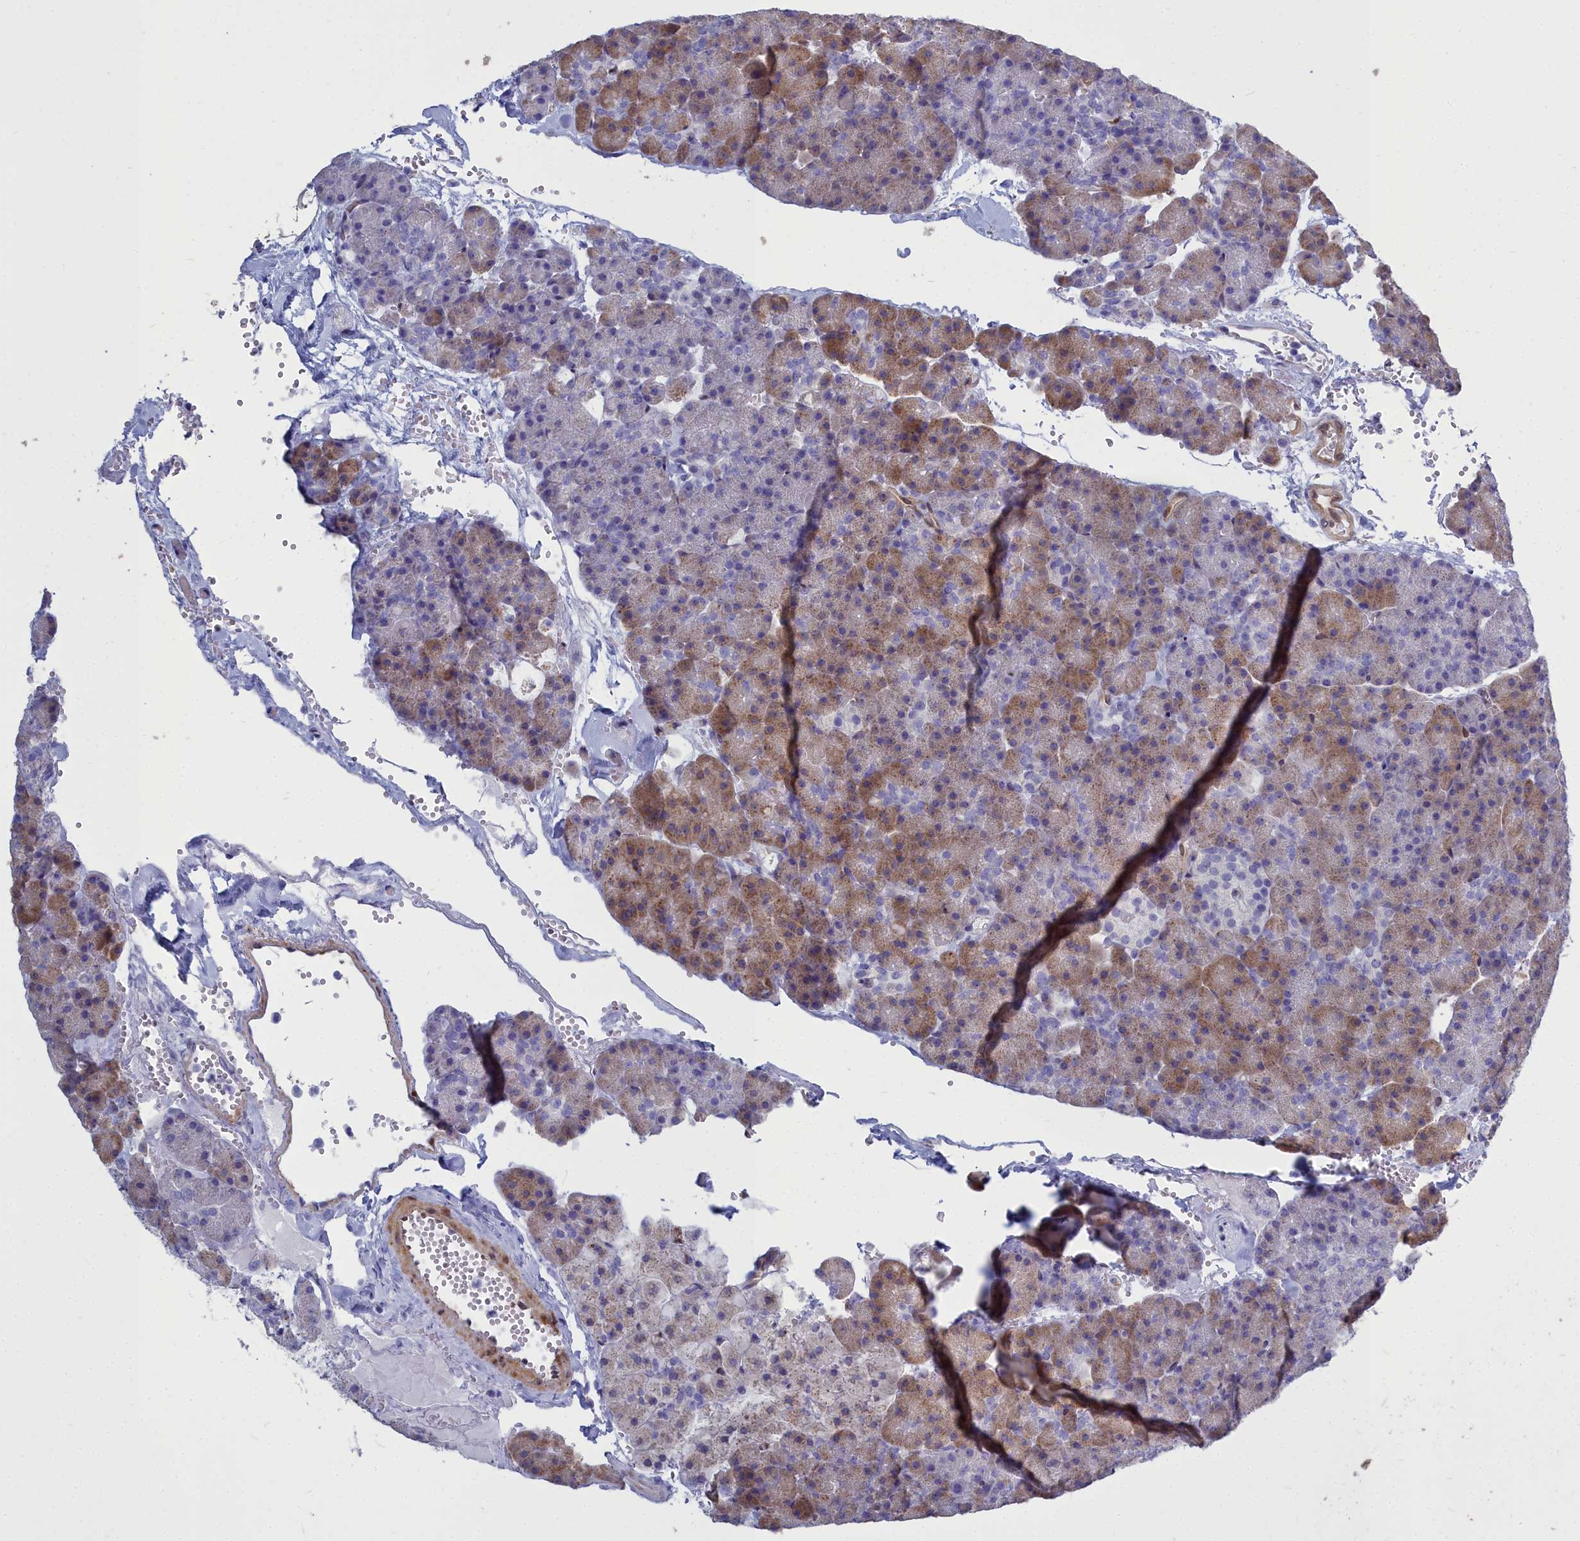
{"staining": {"intensity": "moderate", "quantity": "25%-75%", "location": "cytoplasmic/membranous"}, "tissue": "pancreas", "cell_type": "Exocrine glandular cells", "image_type": "normal", "snomed": [{"axis": "morphology", "description": "Normal tissue, NOS"}, {"axis": "topography", "description": "Pancreas"}], "caption": "DAB immunohistochemical staining of normal pancreas reveals moderate cytoplasmic/membranous protein positivity in approximately 25%-75% of exocrine glandular cells.", "gene": "PPP1R14A", "patient": {"sex": "male", "age": 36}}